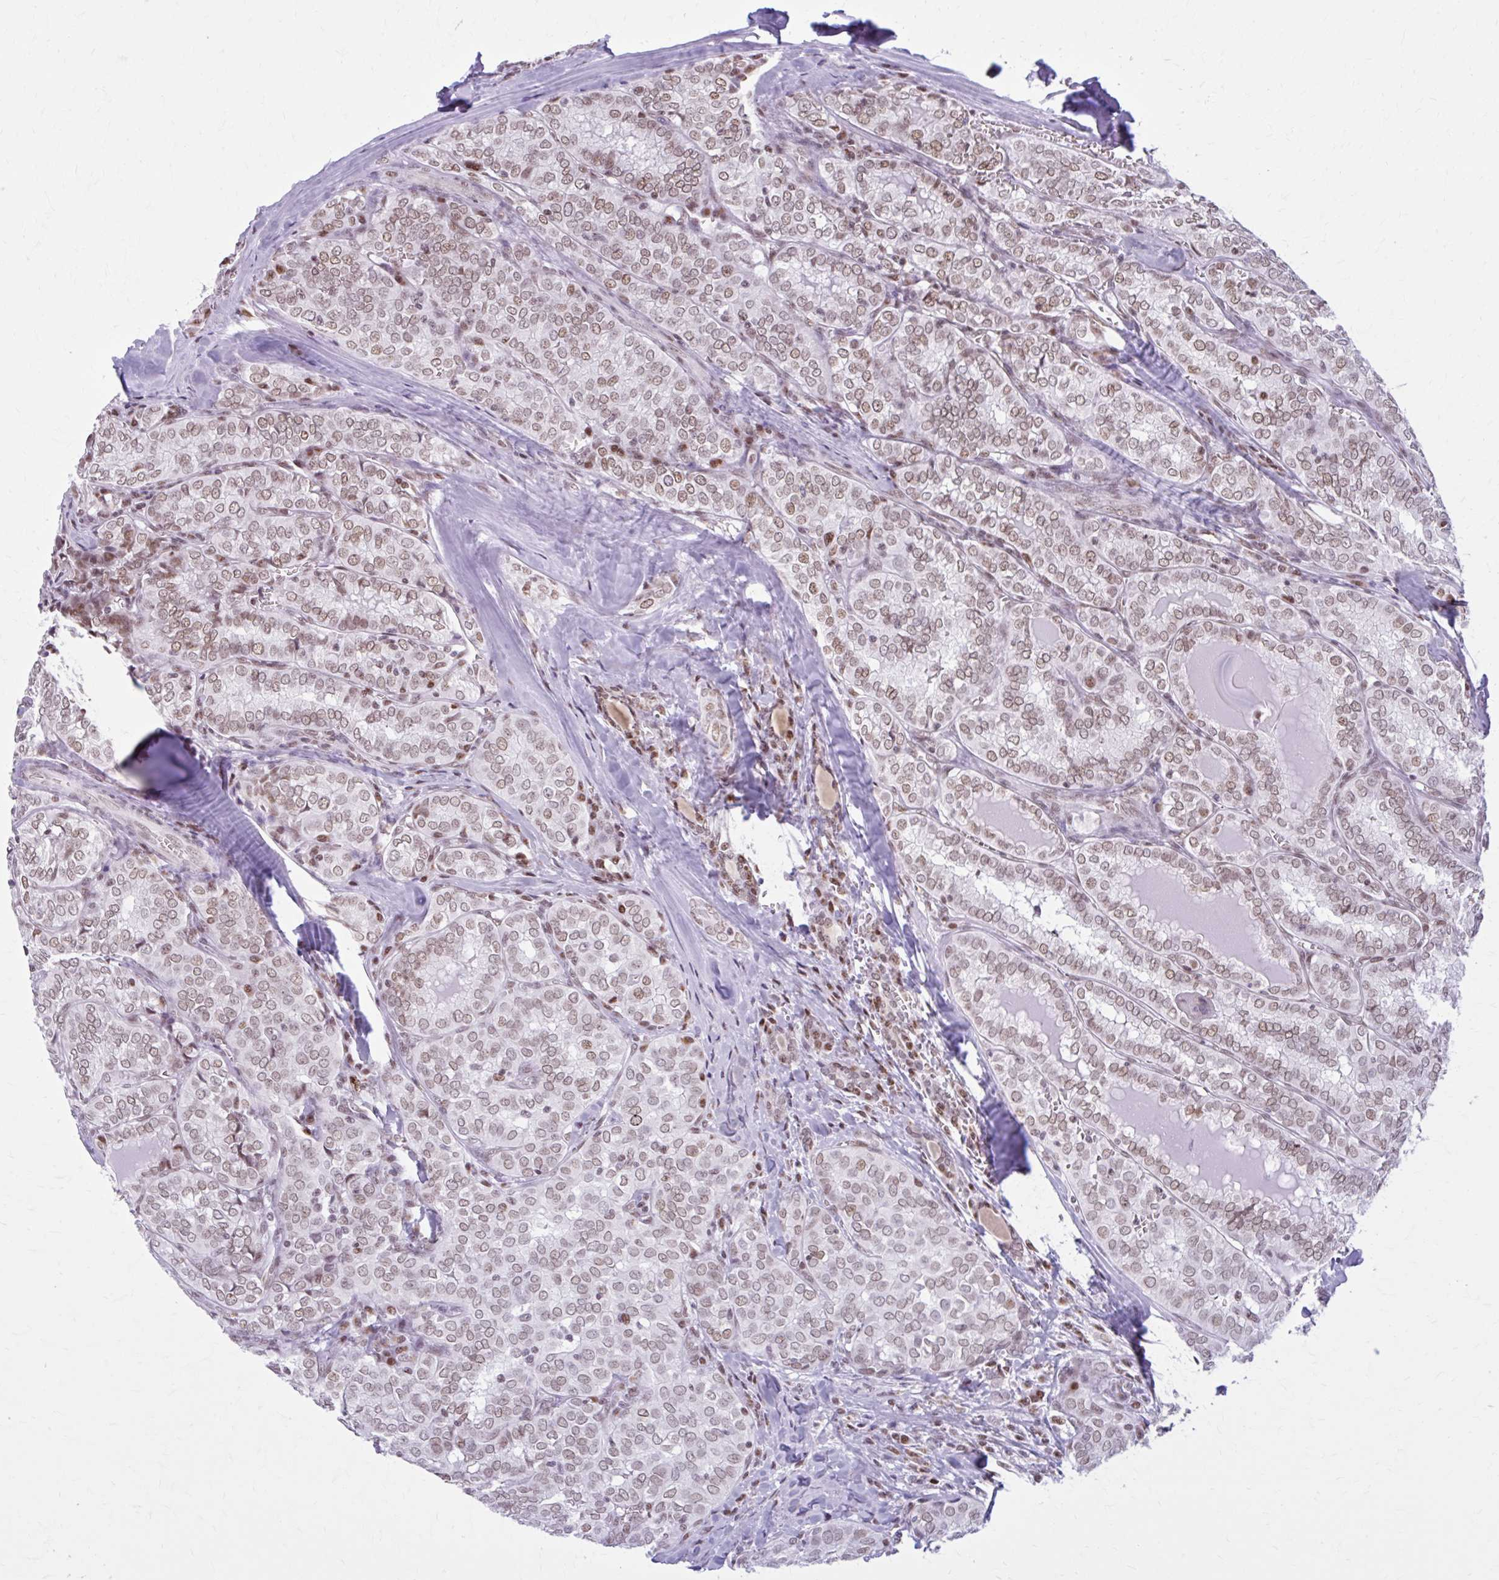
{"staining": {"intensity": "moderate", "quantity": ">75%", "location": "nuclear"}, "tissue": "thyroid cancer", "cell_type": "Tumor cells", "image_type": "cancer", "snomed": [{"axis": "morphology", "description": "Papillary adenocarcinoma, NOS"}, {"axis": "topography", "description": "Thyroid gland"}], "caption": "High-power microscopy captured an IHC photomicrograph of thyroid papillary adenocarcinoma, revealing moderate nuclear positivity in approximately >75% of tumor cells. Nuclei are stained in blue.", "gene": "PABIR1", "patient": {"sex": "female", "age": 30}}